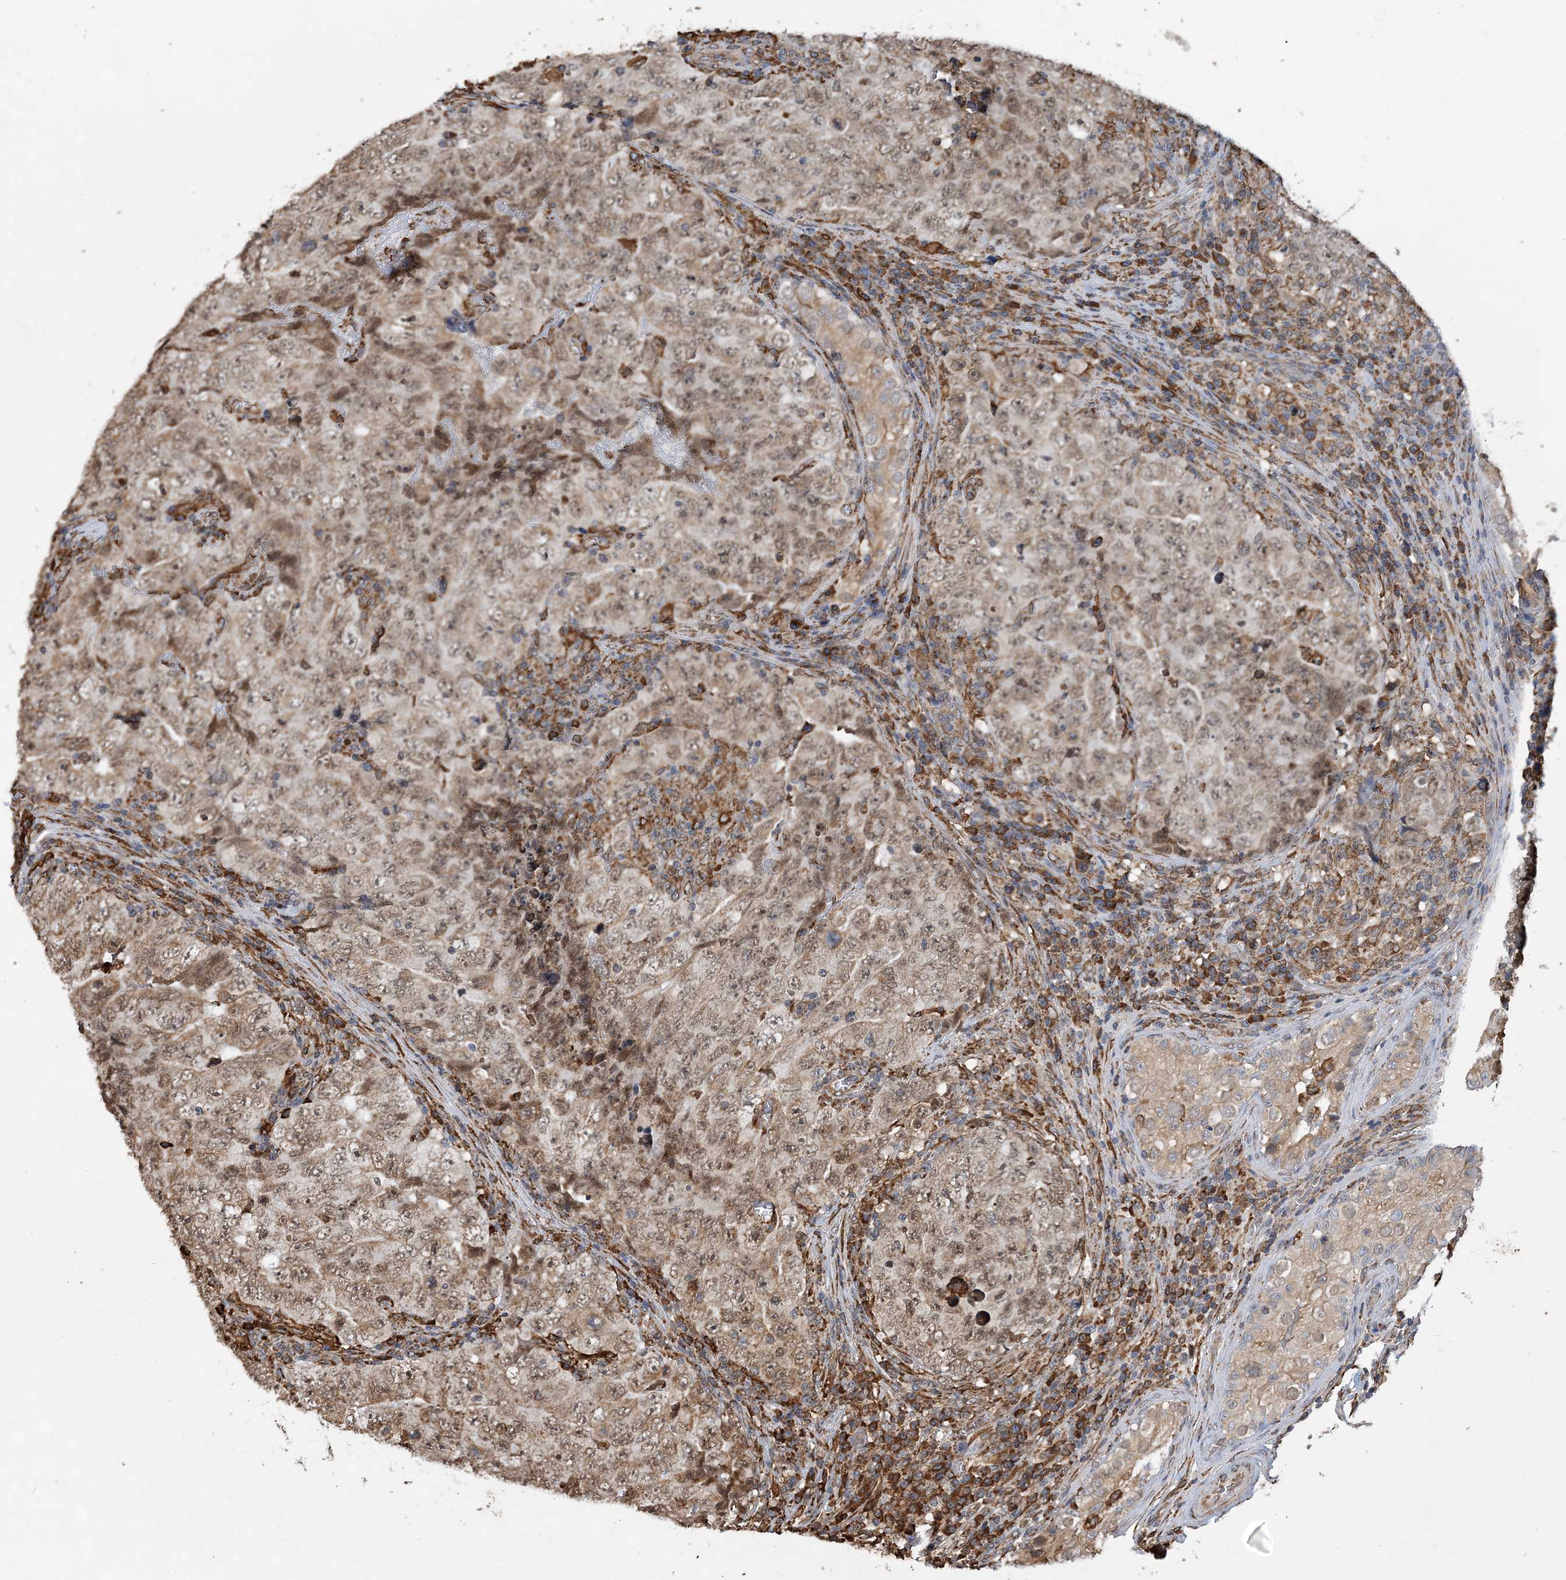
{"staining": {"intensity": "moderate", "quantity": ">75%", "location": "cytoplasmic/membranous,nuclear"}, "tissue": "testis cancer", "cell_type": "Tumor cells", "image_type": "cancer", "snomed": [{"axis": "morphology", "description": "Carcinoma, Embryonal, NOS"}, {"axis": "topography", "description": "Testis"}], "caption": "High-power microscopy captured an immunohistochemistry (IHC) image of embryonal carcinoma (testis), revealing moderate cytoplasmic/membranous and nuclear expression in approximately >75% of tumor cells.", "gene": "WDR12", "patient": {"sex": "male", "age": 26}}